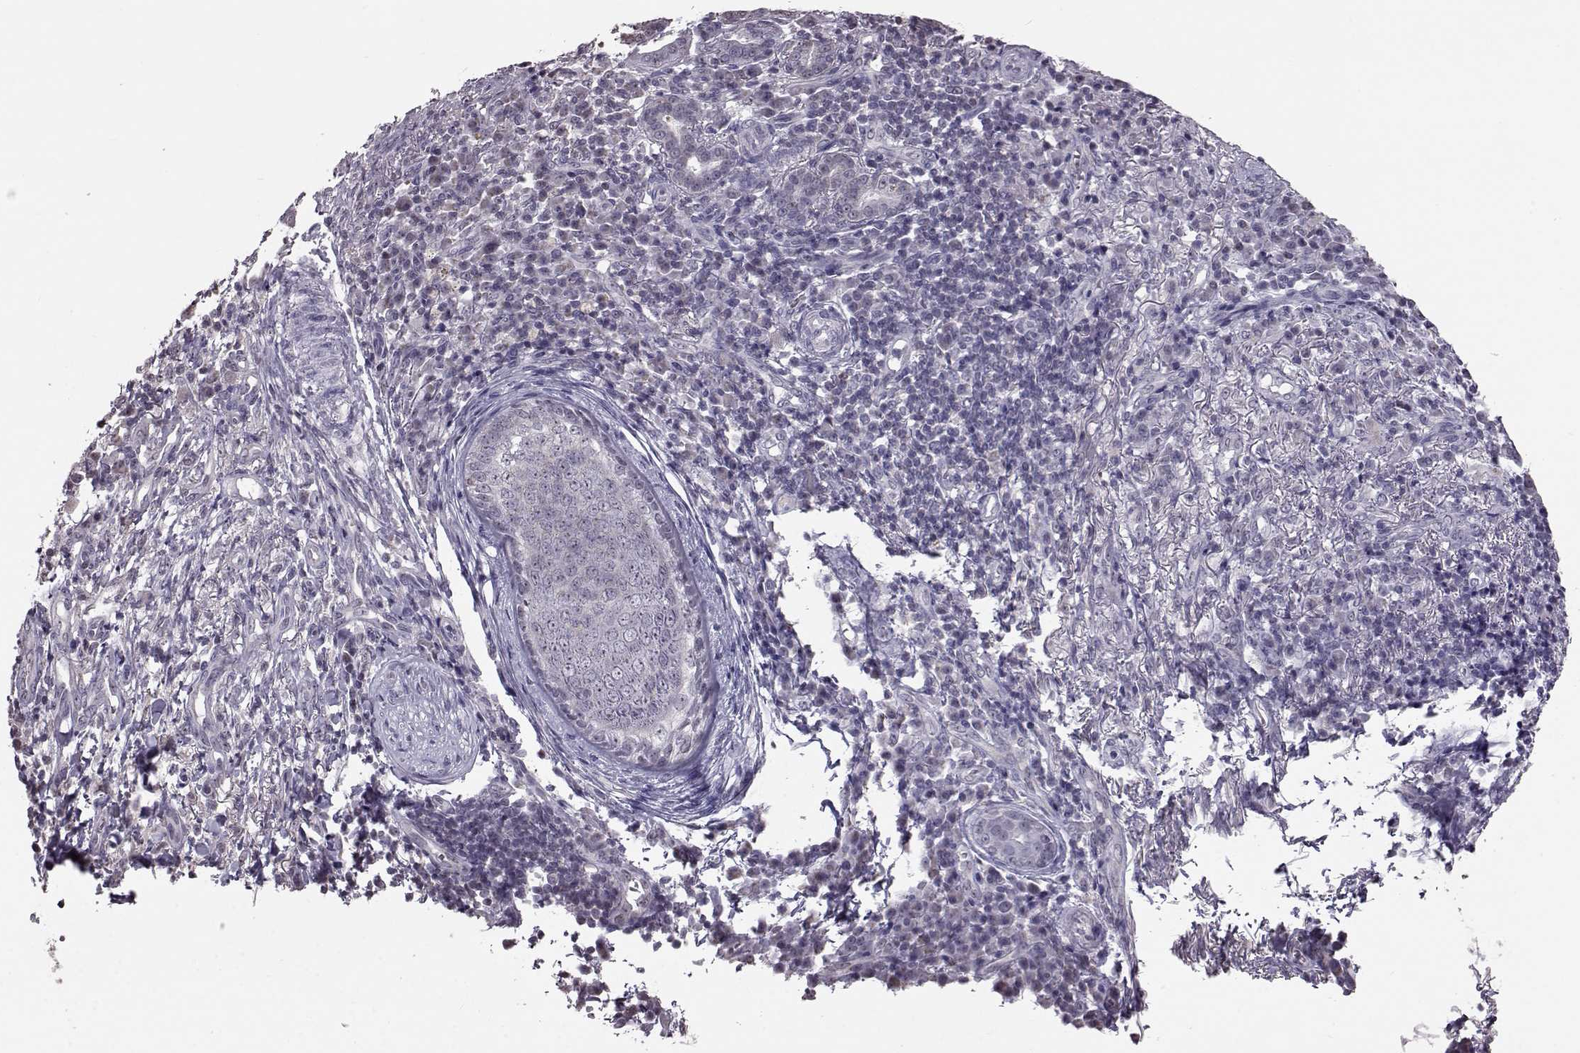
{"staining": {"intensity": "negative", "quantity": "none", "location": "none"}, "tissue": "skin cancer", "cell_type": "Tumor cells", "image_type": "cancer", "snomed": [{"axis": "morphology", "description": "Basal cell carcinoma"}, {"axis": "topography", "description": "Skin"}], "caption": "Micrograph shows no protein positivity in tumor cells of skin cancer (basal cell carcinoma) tissue. (Stains: DAB (3,3'-diaminobenzidine) IHC with hematoxylin counter stain, Microscopy: brightfield microscopy at high magnification).", "gene": "ALDH3A1", "patient": {"sex": "female", "age": 69}}